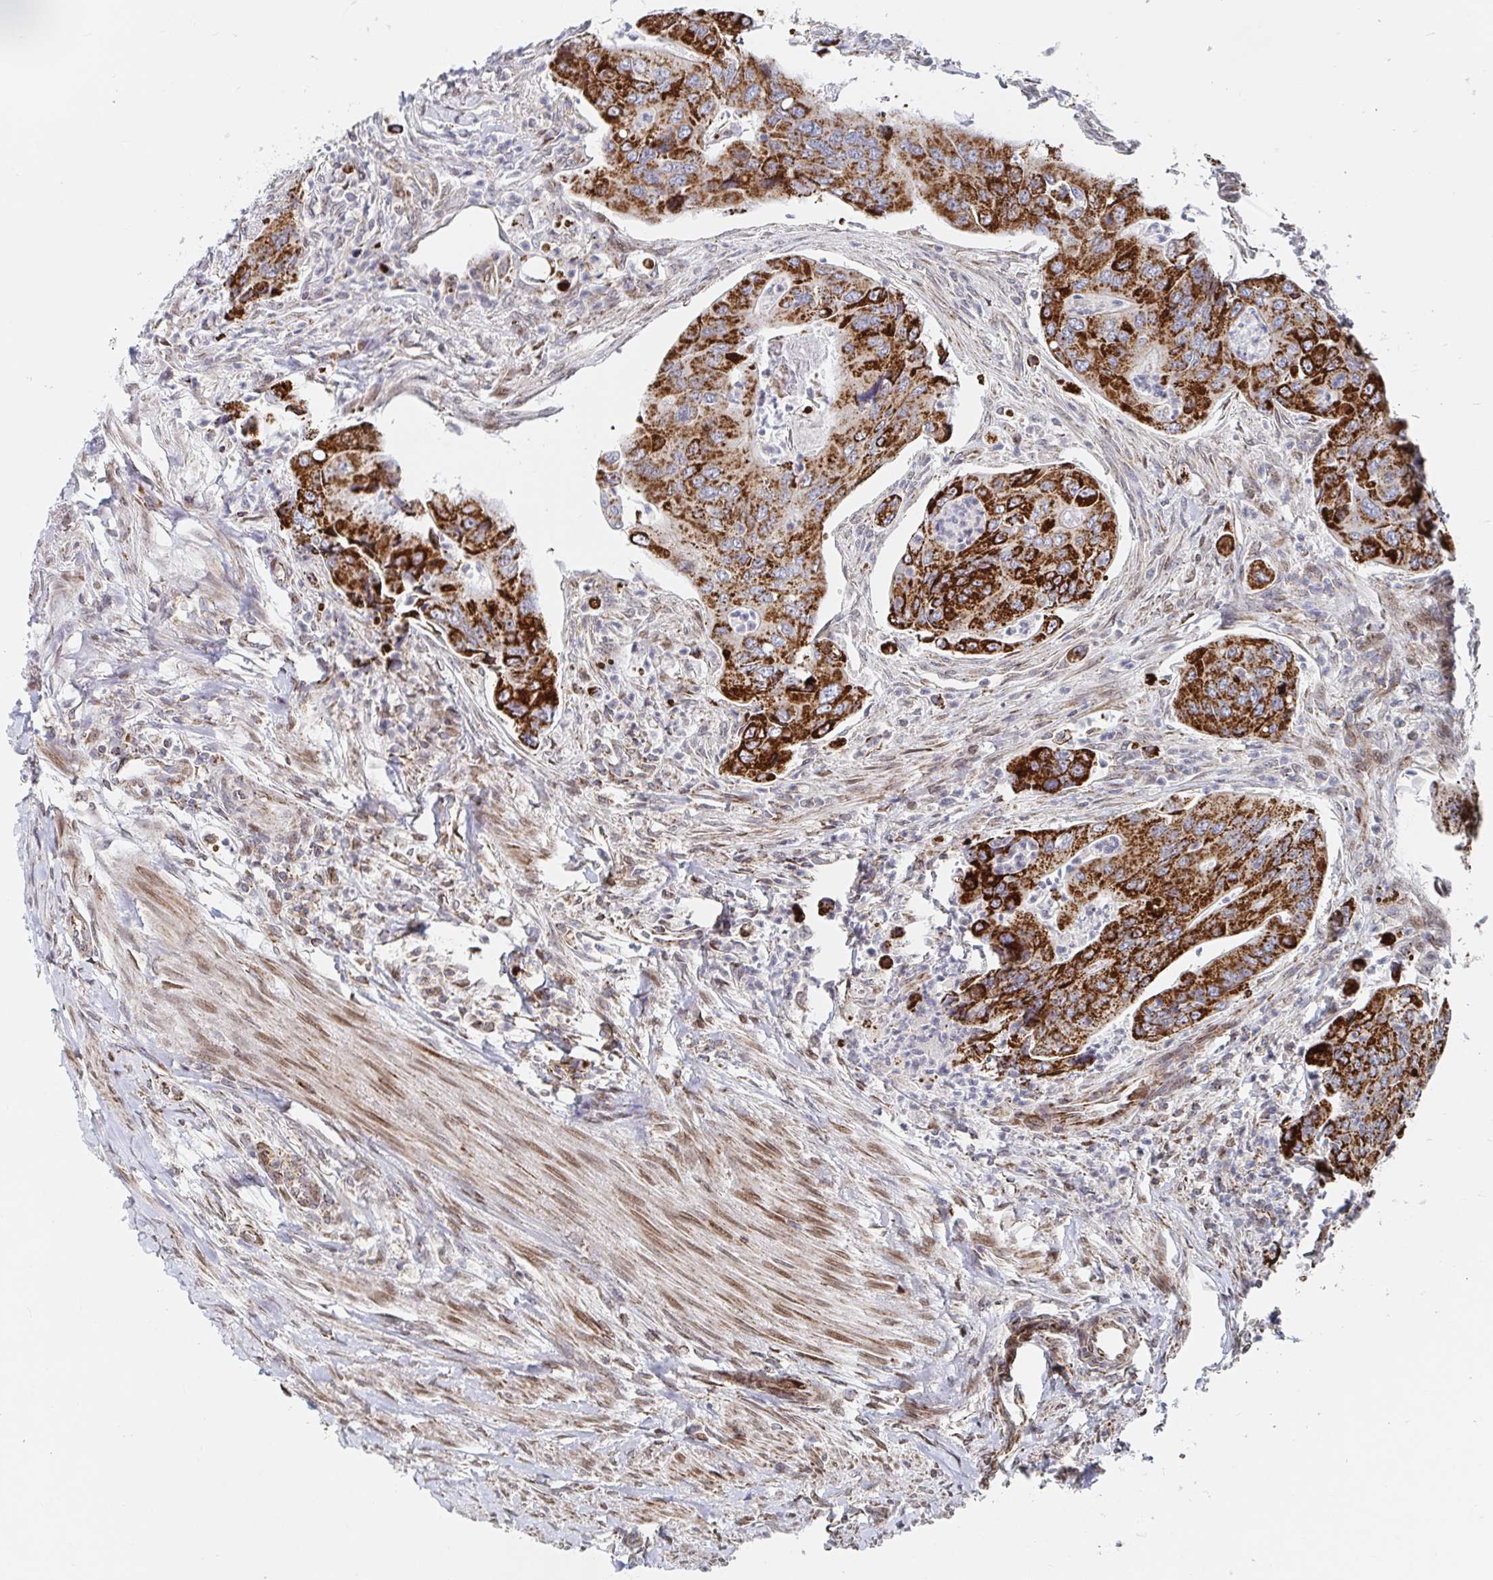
{"staining": {"intensity": "strong", "quantity": ">75%", "location": "cytoplasmic/membranous"}, "tissue": "colorectal cancer", "cell_type": "Tumor cells", "image_type": "cancer", "snomed": [{"axis": "morphology", "description": "Adenocarcinoma, NOS"}, {"axis": "topography", "description": "Colon"}], "caption": "Strong cytoplasmic/membranous expression is seen in approximately >75% of tumor cells in colorectal cancer (adenocarcinoma). (brown staining indicates protein expression, while blue staining denotes nuclei).", "gene": "STARD8", "patient": {"sex": "female", "age": 67}}